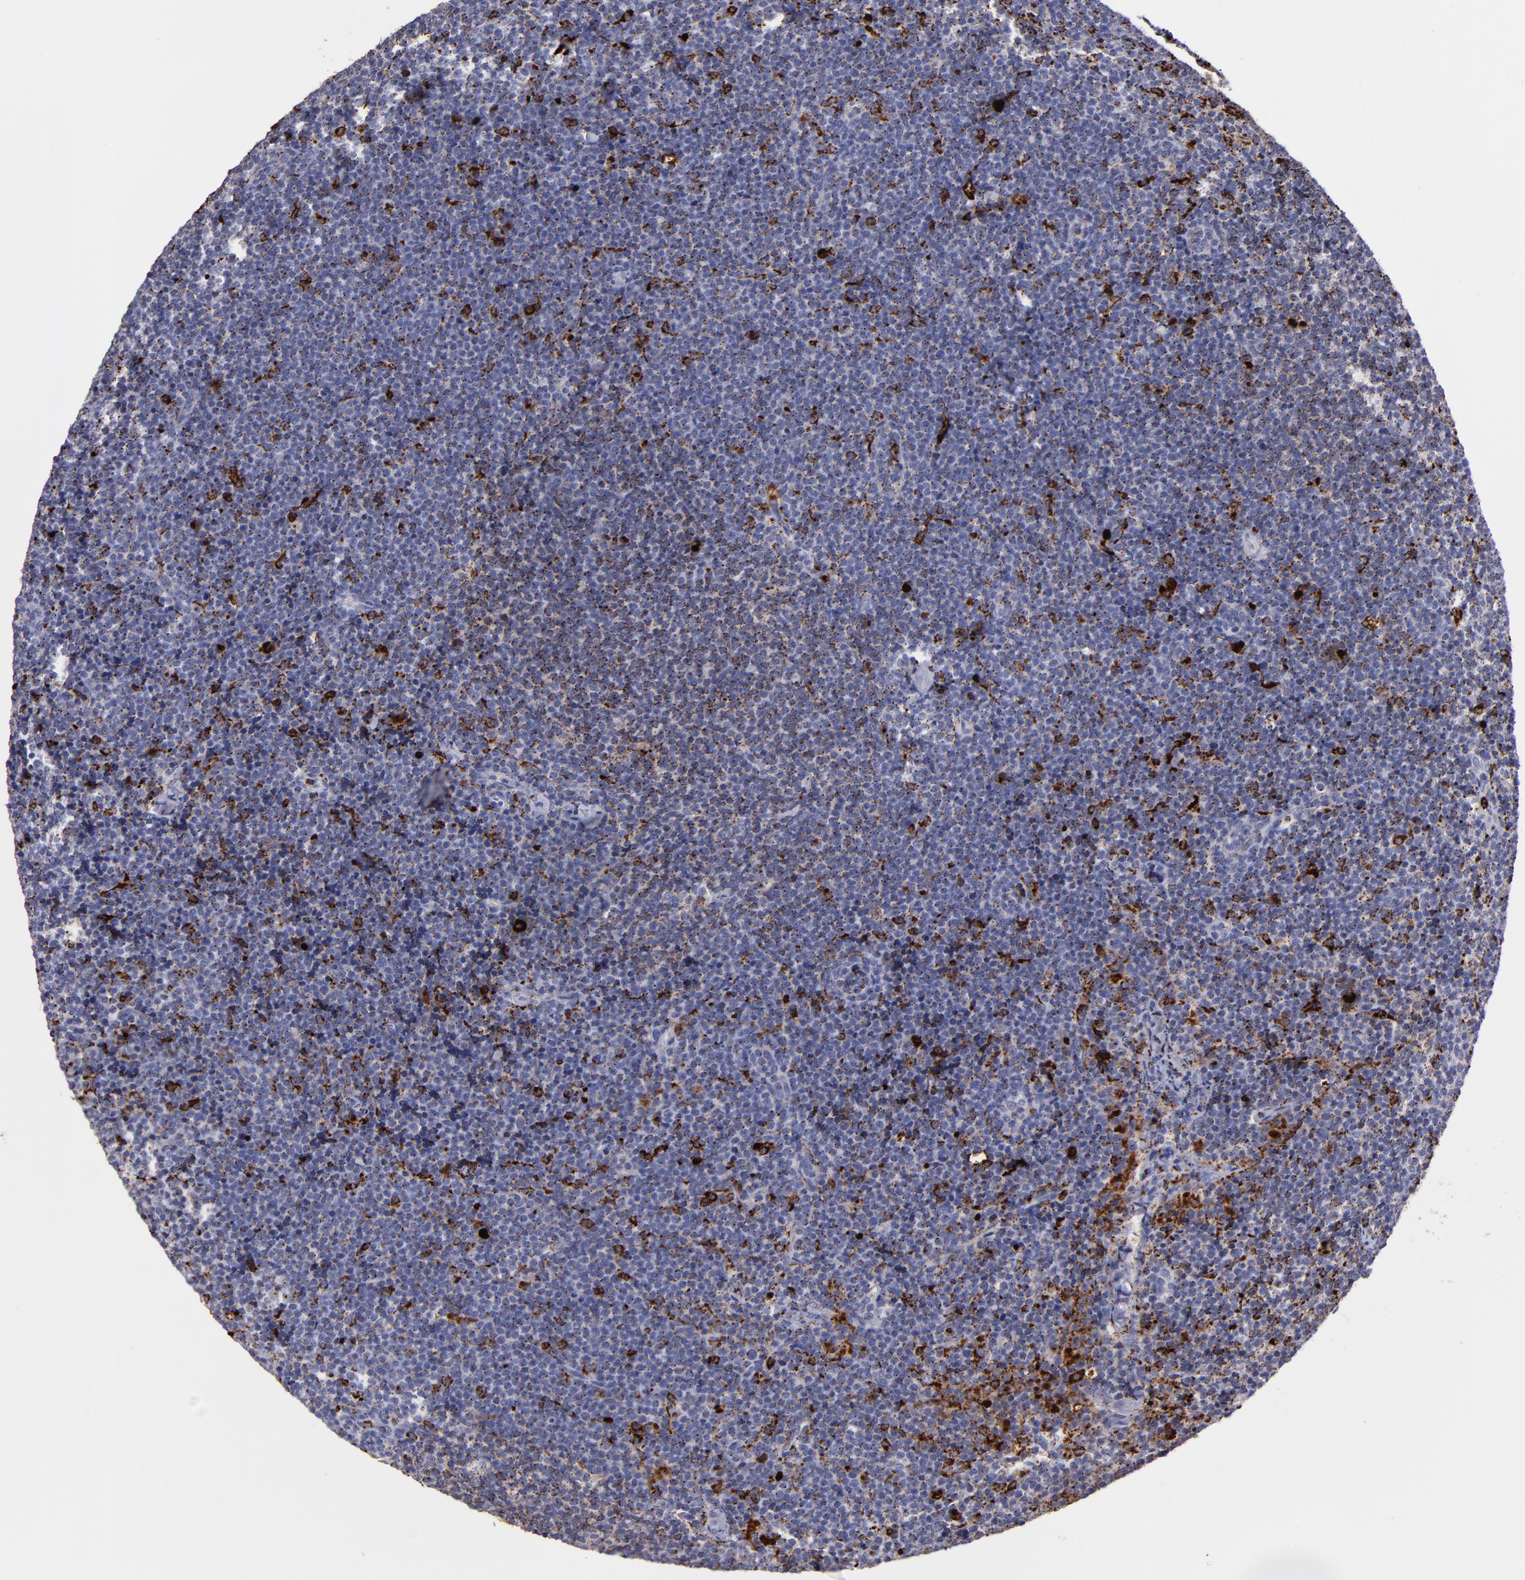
{"staining": {"intensity": "moderate", "quantity": ">75%", "location": "cytoplasmic/membranous"}, "tissue": "lymphoma", "cell_type": "Tumor cells", "image_type": "cancer", "snomed": [{"axis": "morphology", "description": "Malignant lymphoma, non-Hodgkin's type, High grade"}, {"axis": "topography", "description": "Lymph node"}], "caption": "A micrograph of lymphoma stained for a protein demonstrates moderate cytoplasmic/membranous brown staining in tumor cells.", "gene": "CTSS", "patient": {"sex": "female", "age": 58}}